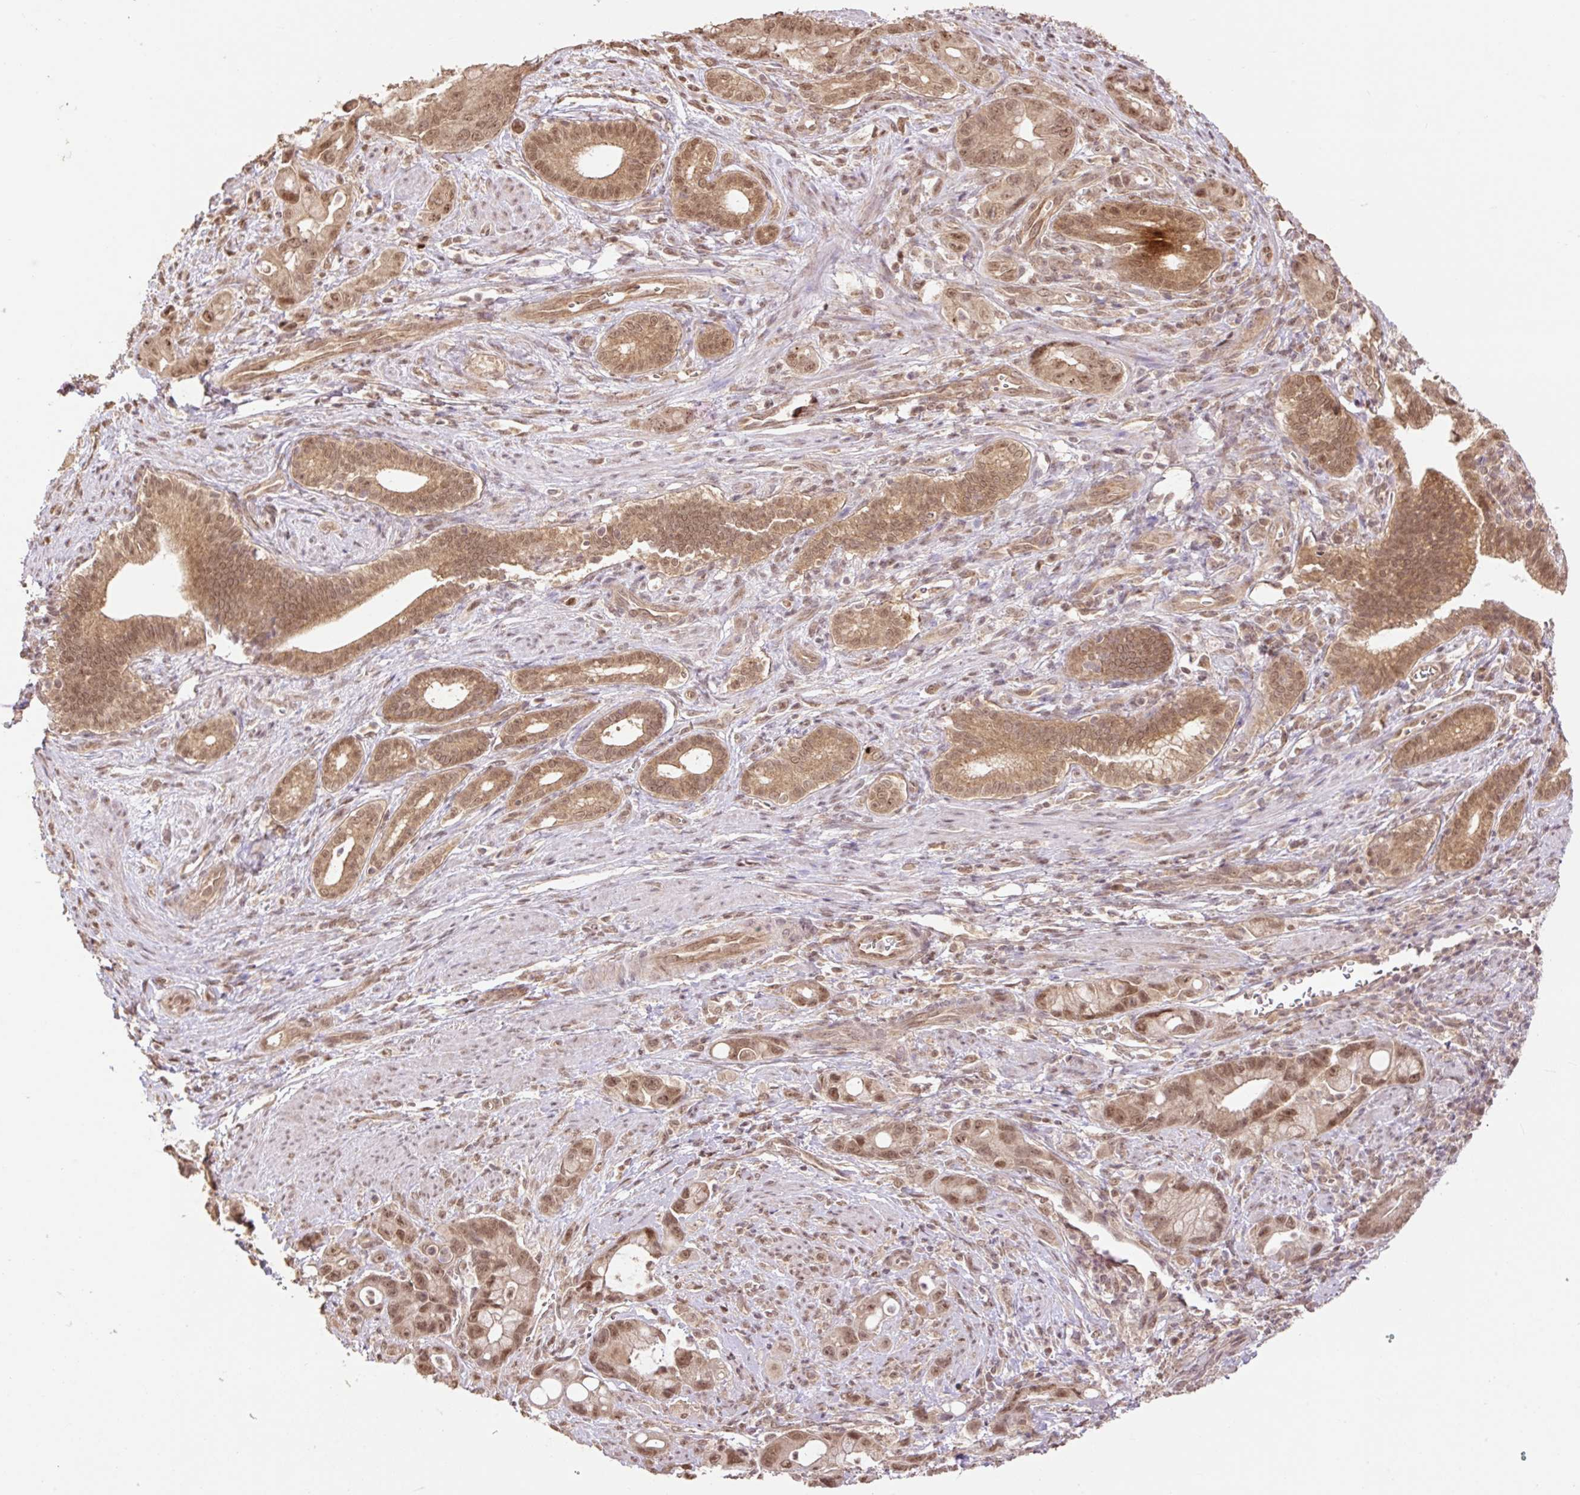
{"staining": {"intensity": "moderate", "quantity": ">75%", "location": "cytoplasmic/membranous,nuclear"}, "tissue": "pancreatic cancer", "cell_type": "Tumor cells", "image_type": "cancer", "snomed": [{"axis": "morphology", "description": "Adenocarcinoma, NOS"}, {"axis": "topography", "description": "Pancreas"}], "caption": "The image demonstrates a brown stain indicating the presence of a protein in the cytoplasmic/membranous and nuclear of tumor cells in pancreatic adenocarcinoma. The staining was performed using DAB, with brown indicating positive protein expression. Nuclei are stained blue with hematoxylin.", "gene": "VPS25", "patient": {"sex": "male", "age": 68}}